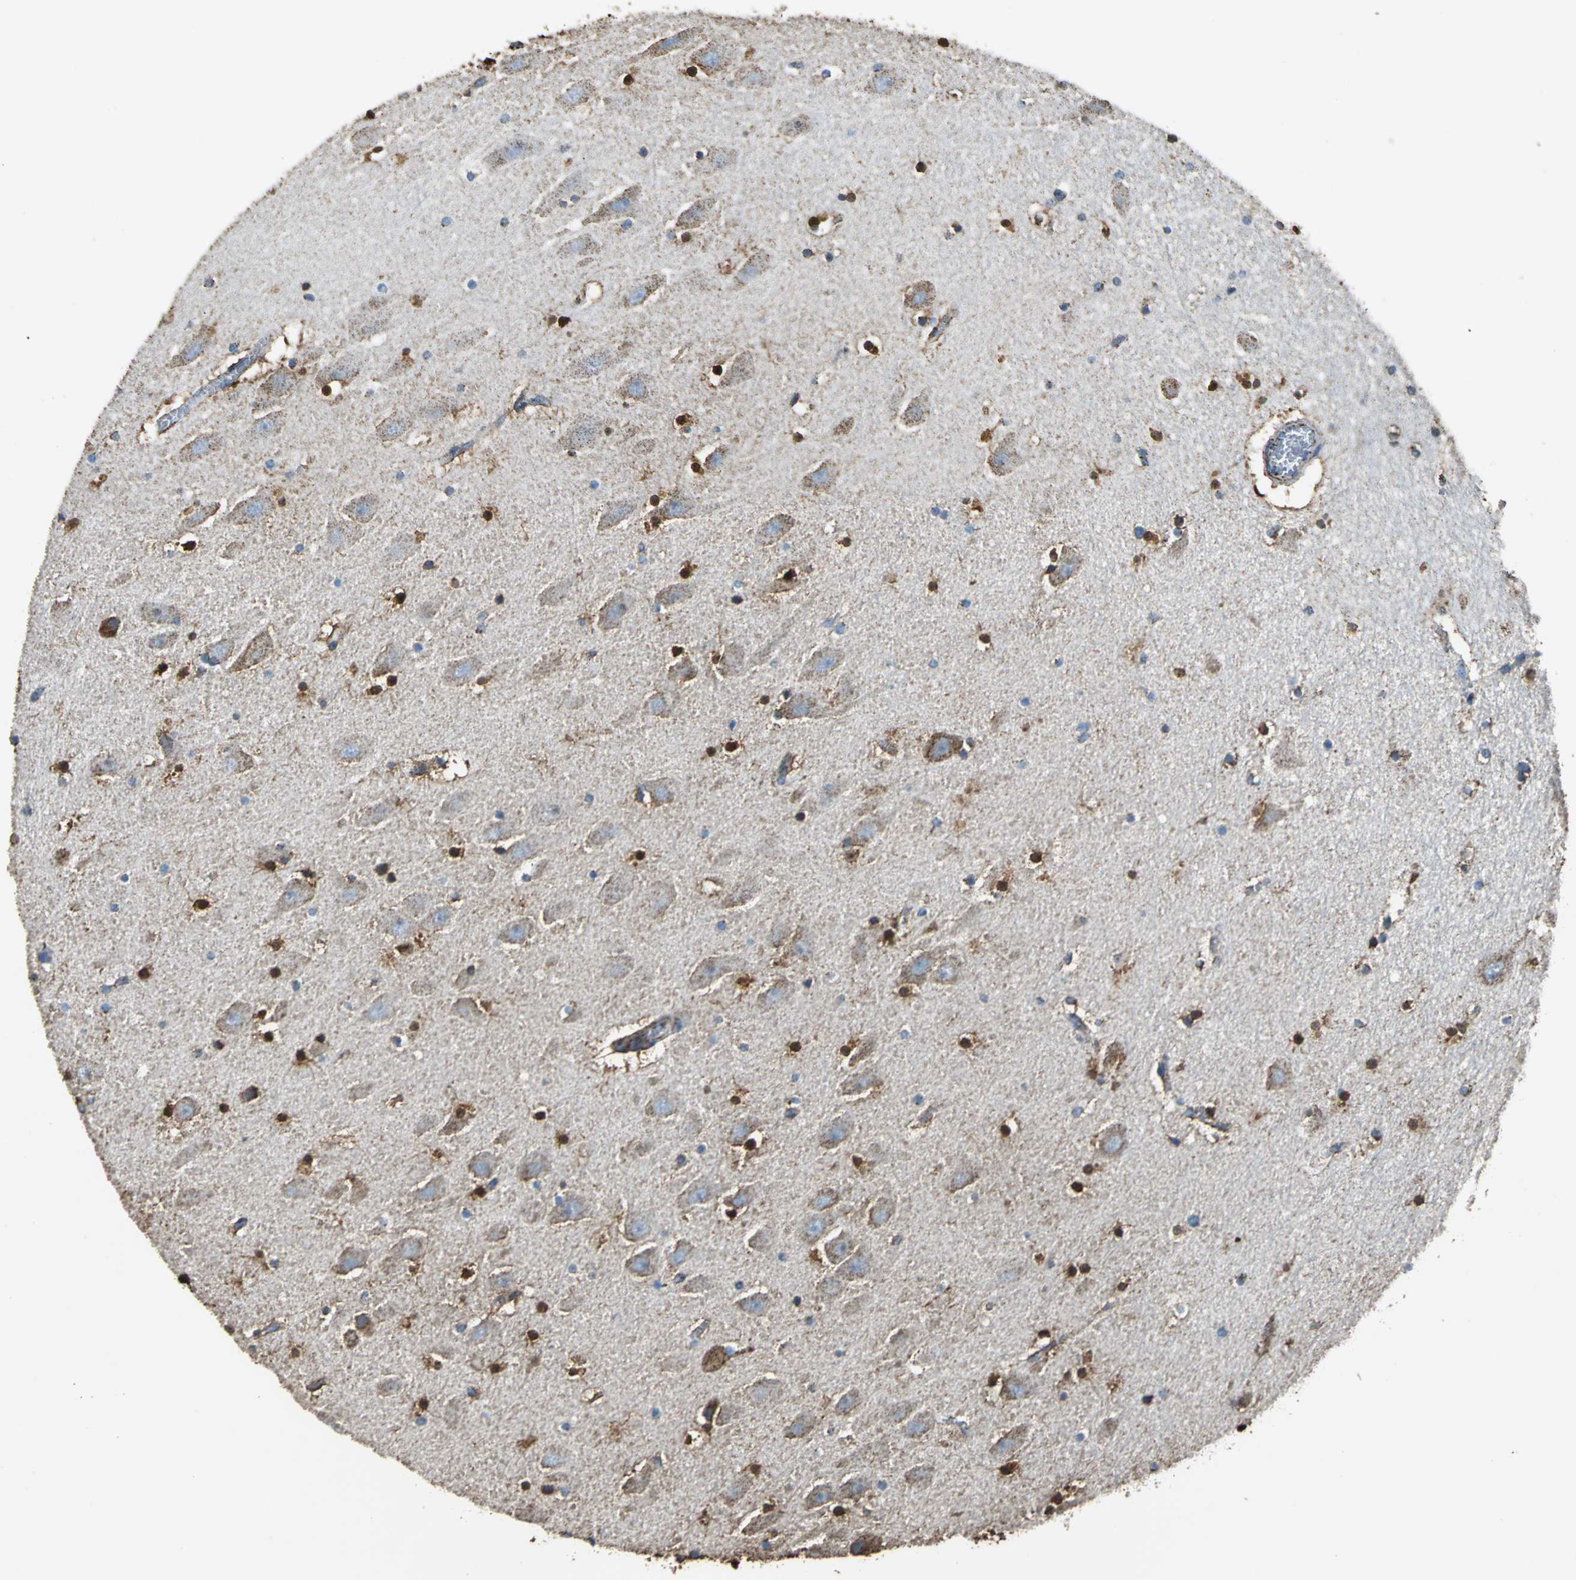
{"staining": {"intensity": "strong", "quantity": ">75%", "location": "cytoplasmic/membranous"}, "tissue": "hippocampus", "cell_type": "Glial cells", "image_type": "normal", "snomed": [{"axis": "morphology", "description": "Normal tissue, NOS"}, {"axis": "topography", "description": "Hippocampus"}], "caption": "Glial cells display strong cytoplasmic/membranous staining in about >75% of cells in unremarkable hippocampus. The staining is performed using DAB (3,3'-diaminobenzidine) brown chromogen to label protein expression. The nuclei are counter-stained blue using hematoxylin.", "gene": "ECH1", "patient": {"sex": "male", "age": 45}}